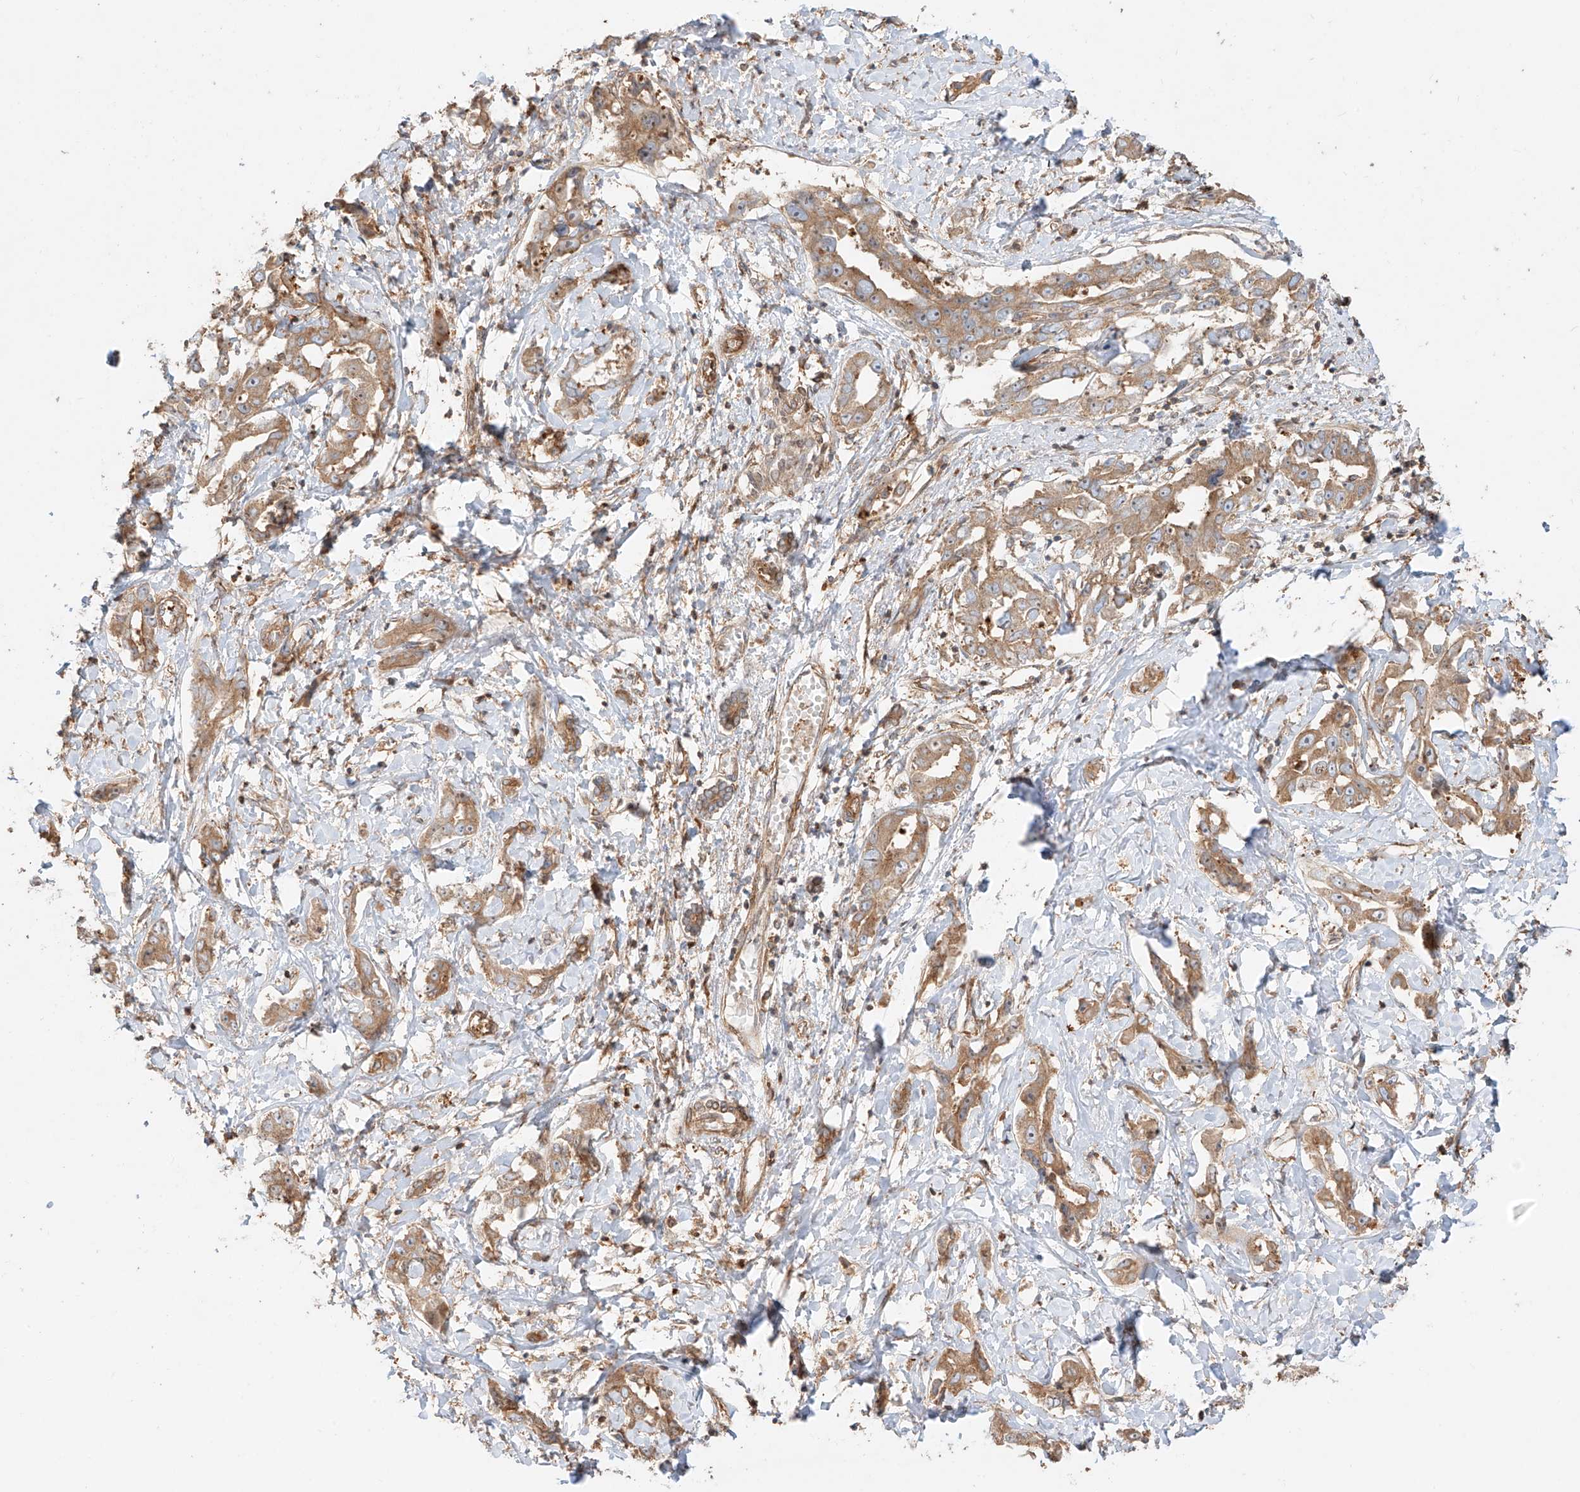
{"staining": {"intensity": "moderate", "quantity": ">75%", "location": "cytoplasmic/membranous"}, "tissue": "liver cancer", "cell_type": "Tumor cells", "image_type": "cancer", "snomed": [{"axis": "morphology", "description": "Cholangiocarcinoma"}, {"axis": "topography", "description": "Liver"}], "caption": "Liver cancer stained with a protein marker demonstrates moderate staining in tumor cells.", "gene": "SNX9", "patient": {"sex": "male", "age": 59}}